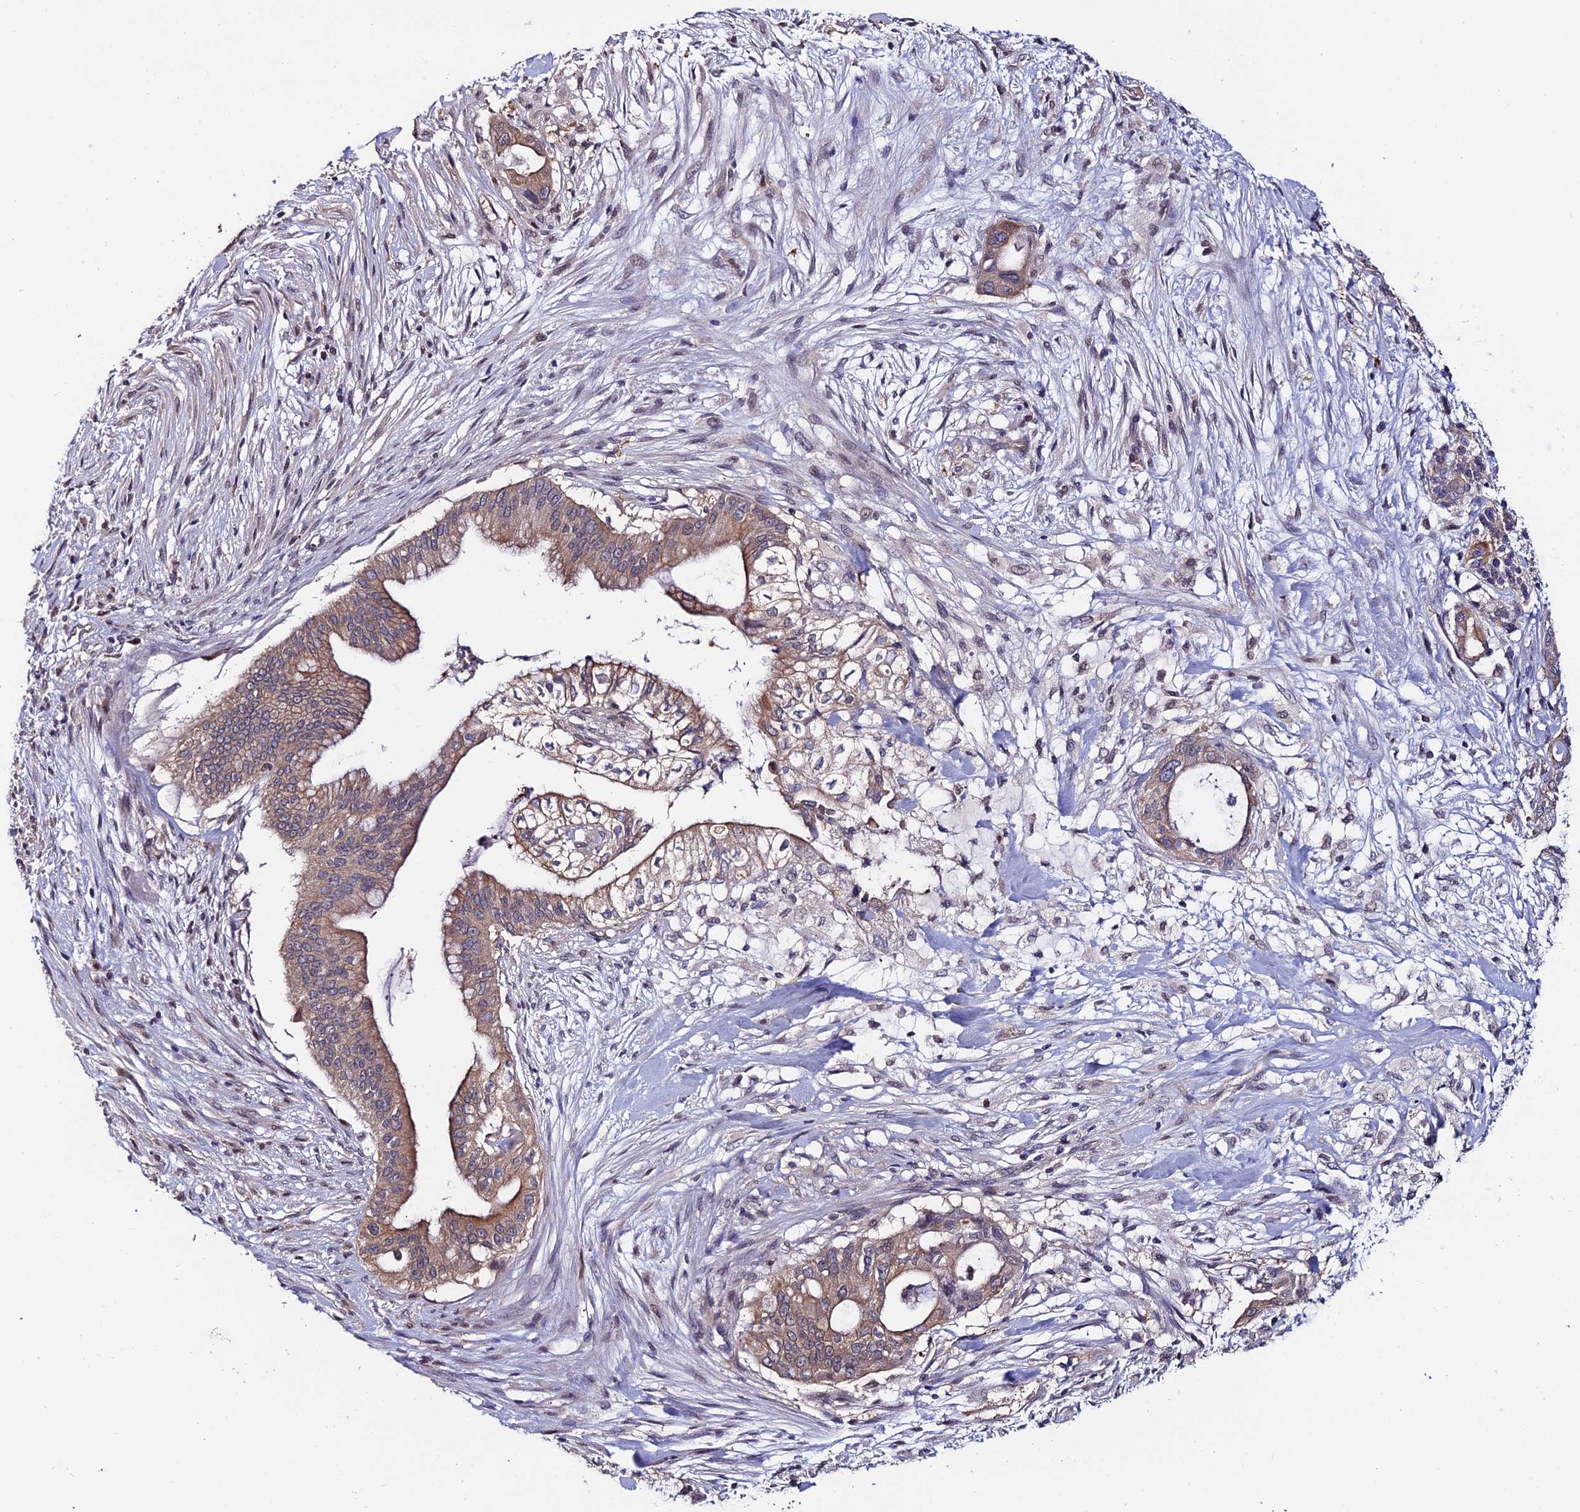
{"staining": {"intensity": "moderate", "quantity": ">75%", "location": "cytoplasmic/membranous"}, "tissue": "pancreatic cancer", "cell_type": "Tumor cells", "image_type": "cancer", "snomed": [{"axis": "morphology", "description": "Adenocarcinoma, NOS"}, {"axis": "topography", "description": "Pancreas"}], "caption": "Immunohistochemical staining of pancreatic adenocarcinoma shows moderate cytoplasmic/membranous protein positivity in about >75% of tumor cells. (Stains: DAB in brown, nuclei in blue, Microscopy: brightfield microscopy at high magnification).", "gene": "INPP4A", "patient": {"sex": "male", "age": 46}}